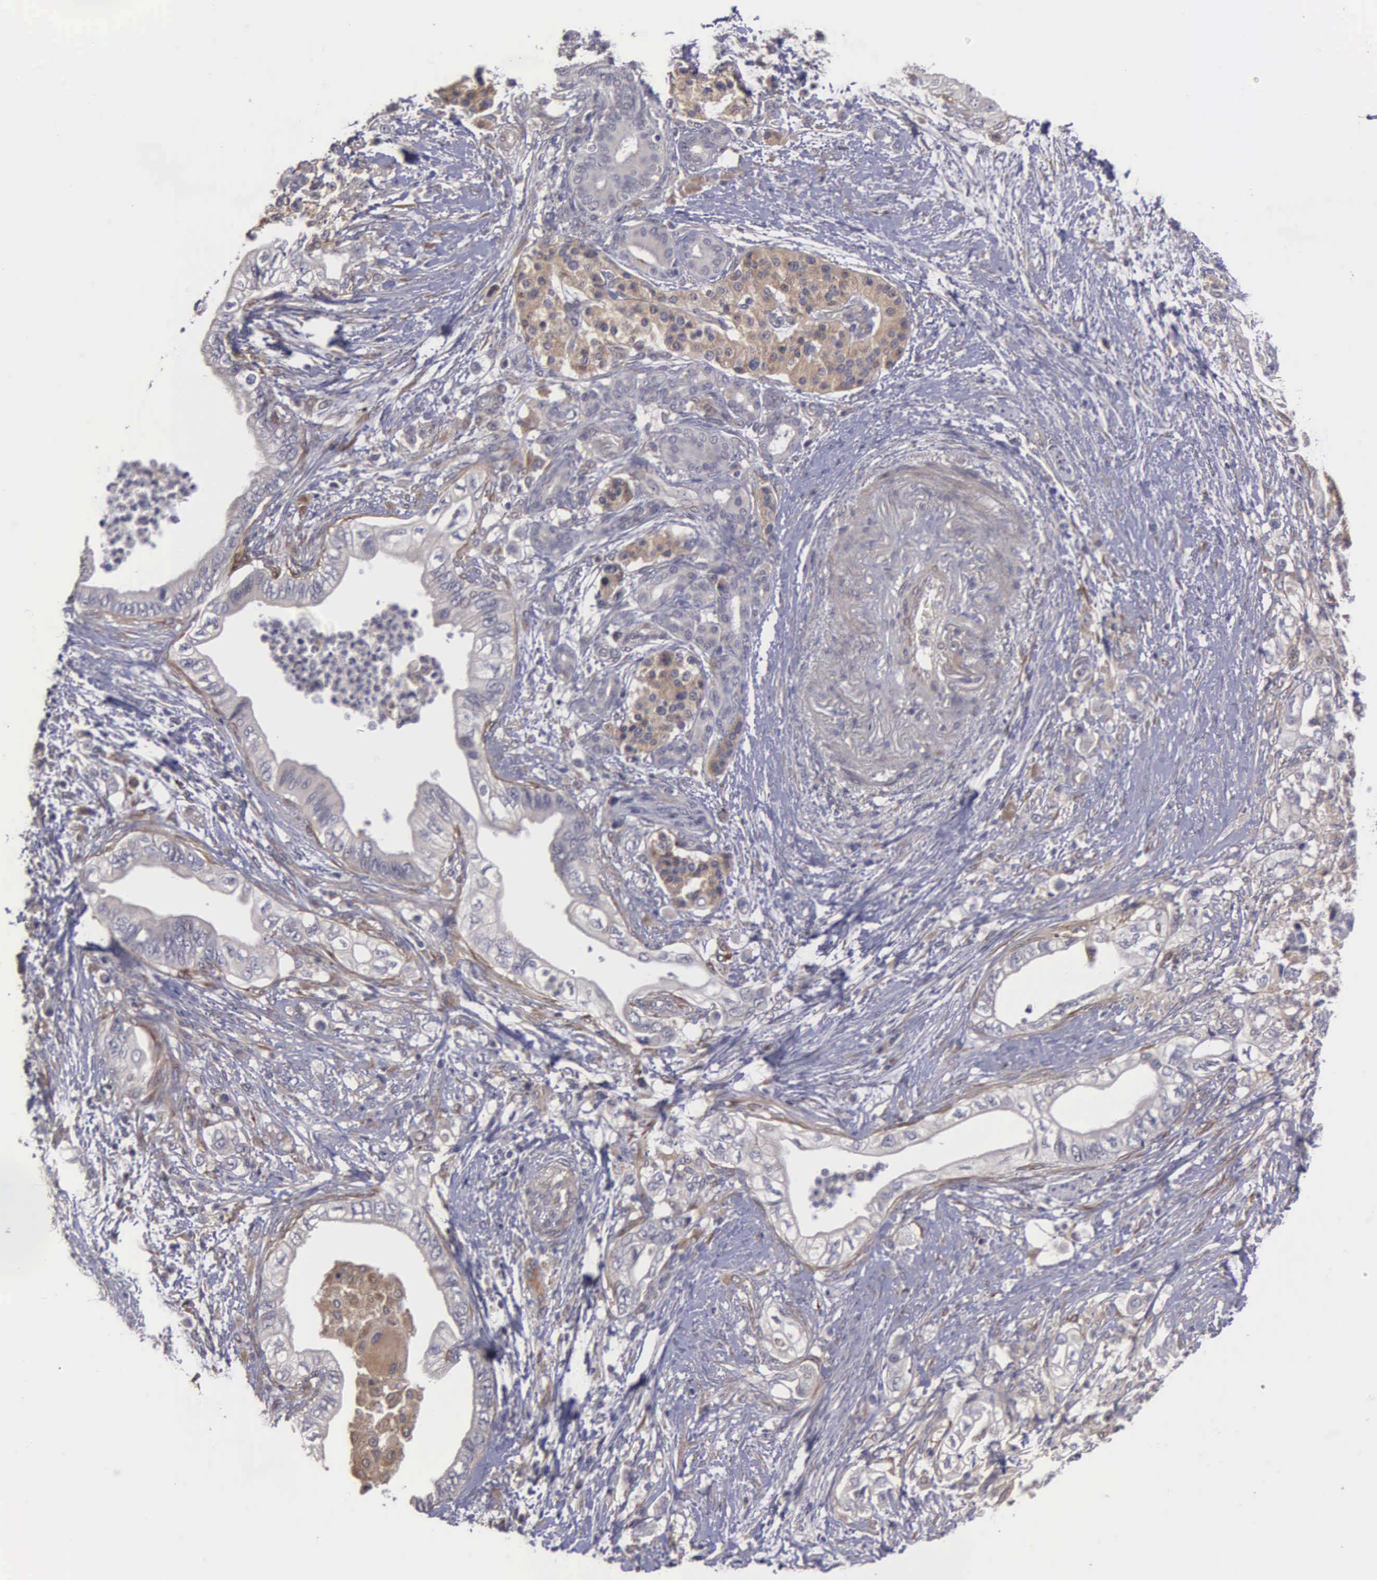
{"staining": {"intensity": "negative", "quantity": "none", "location": "none"}, "tissue": "pancreatic cancer", "cell_type": "Tumor cells", "image_type": "cancer", "snomed": [{"axis": "morphology", "description": "Adenocarcinoma, NOS"}, {"axis": "topography", "description": "Pancreas"}], "caption": "Pancreatic cancer (adenocarcinoma) stained for a protein using immunohistochemistry (IHC) displays no staining tumor cells.", "gene": "RTL10", "patient": {"sex": "female", "age": 66}}